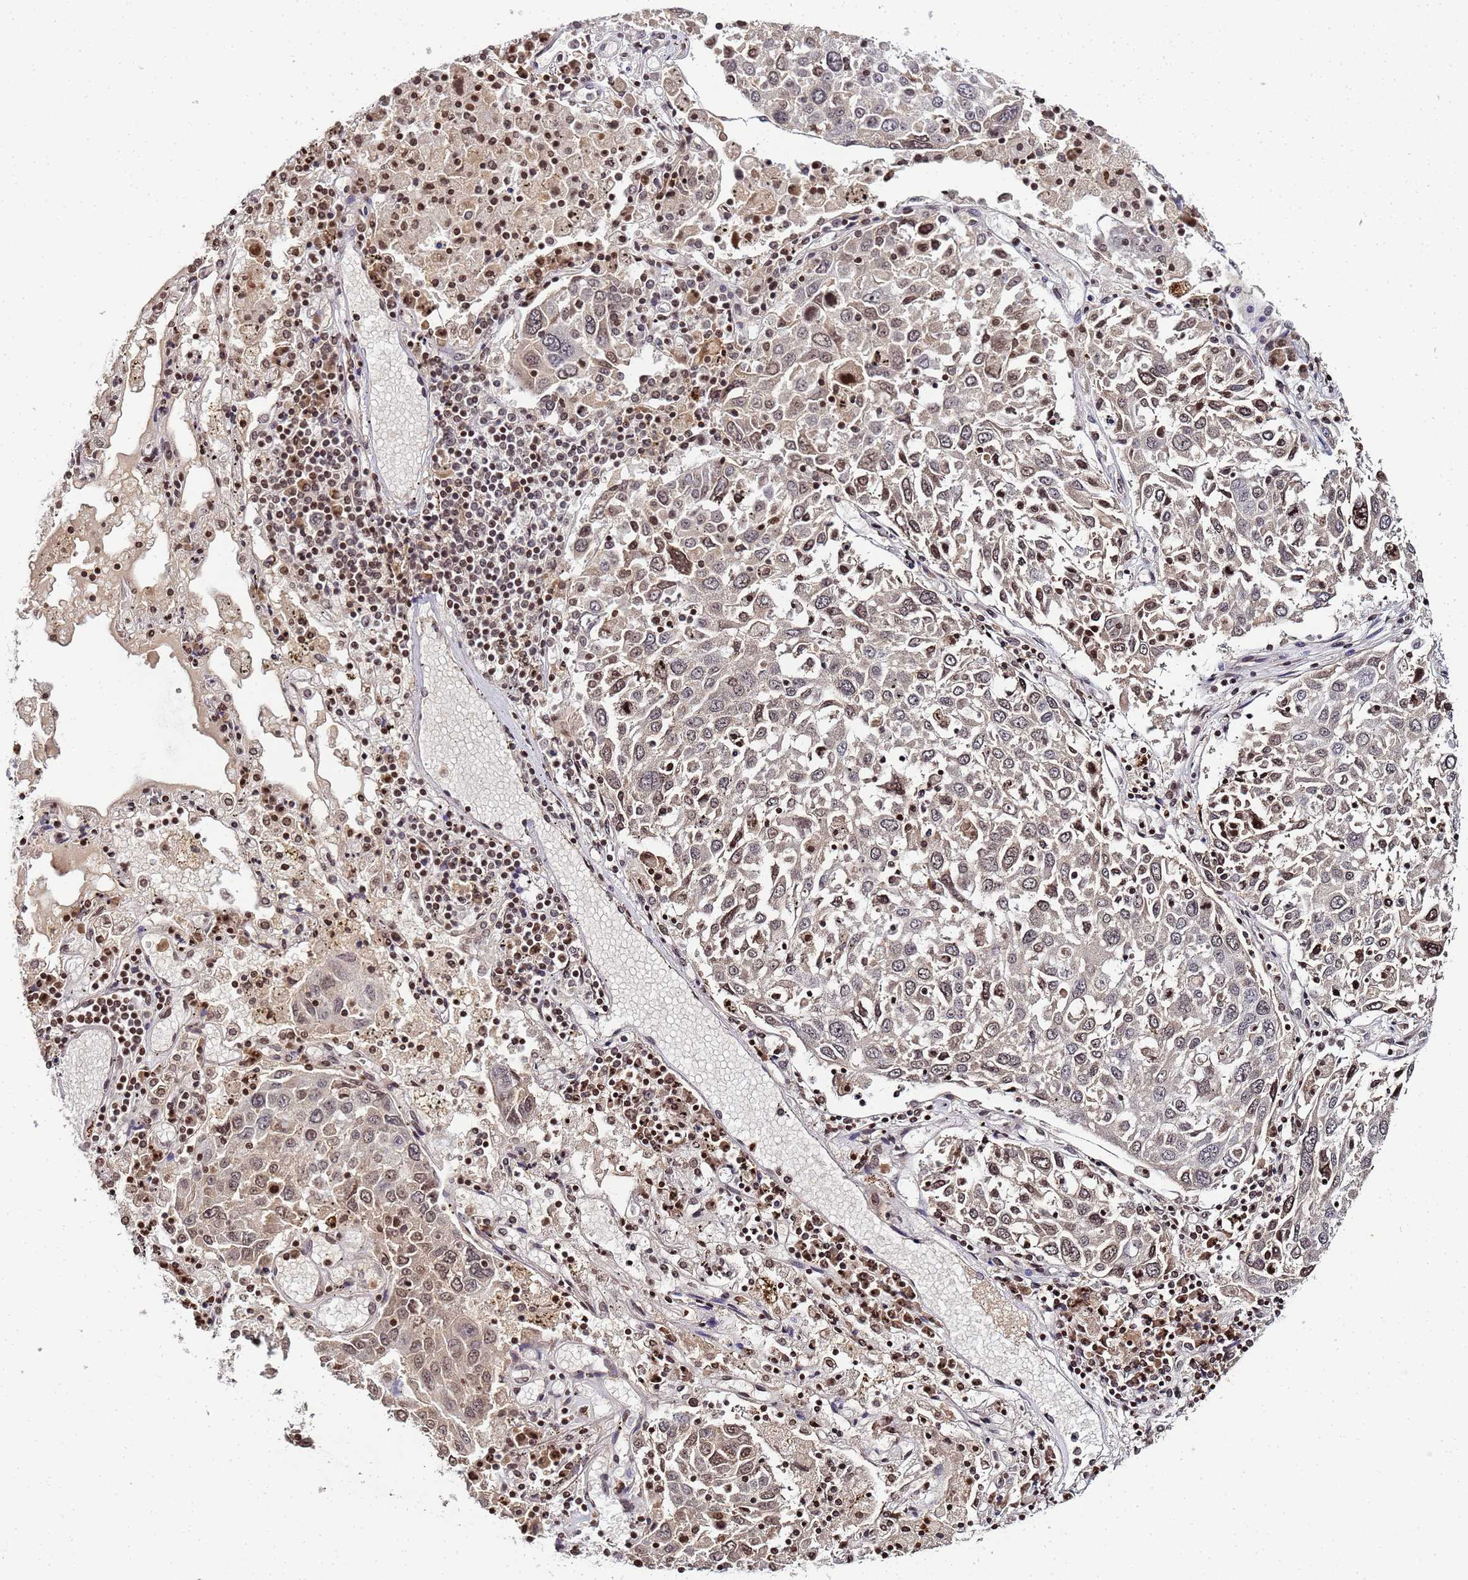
{"staining": {"intensity": "weak", "quantity": ">75%", "location": "cytoplasmic/membranous,nuclear"}, "tissue": "lung cancer", "cell_type": "Tumor cells", "image_type": "cancer", "snomed": [{"axis": "morphology", "description": "Squamous cell carcinoma, NOS"}, {"axis": "topography", "description": "Lung"}], "caption": "Squamous cell carcinoma (lung) tissue reveals weak cytoplasmic/membranous and nuclear staining in approximately >75% of tumor cells, visualized by immunohistochemistry.", "gene": "FZD4", "patient": {"sex": "male", "age": 65}}